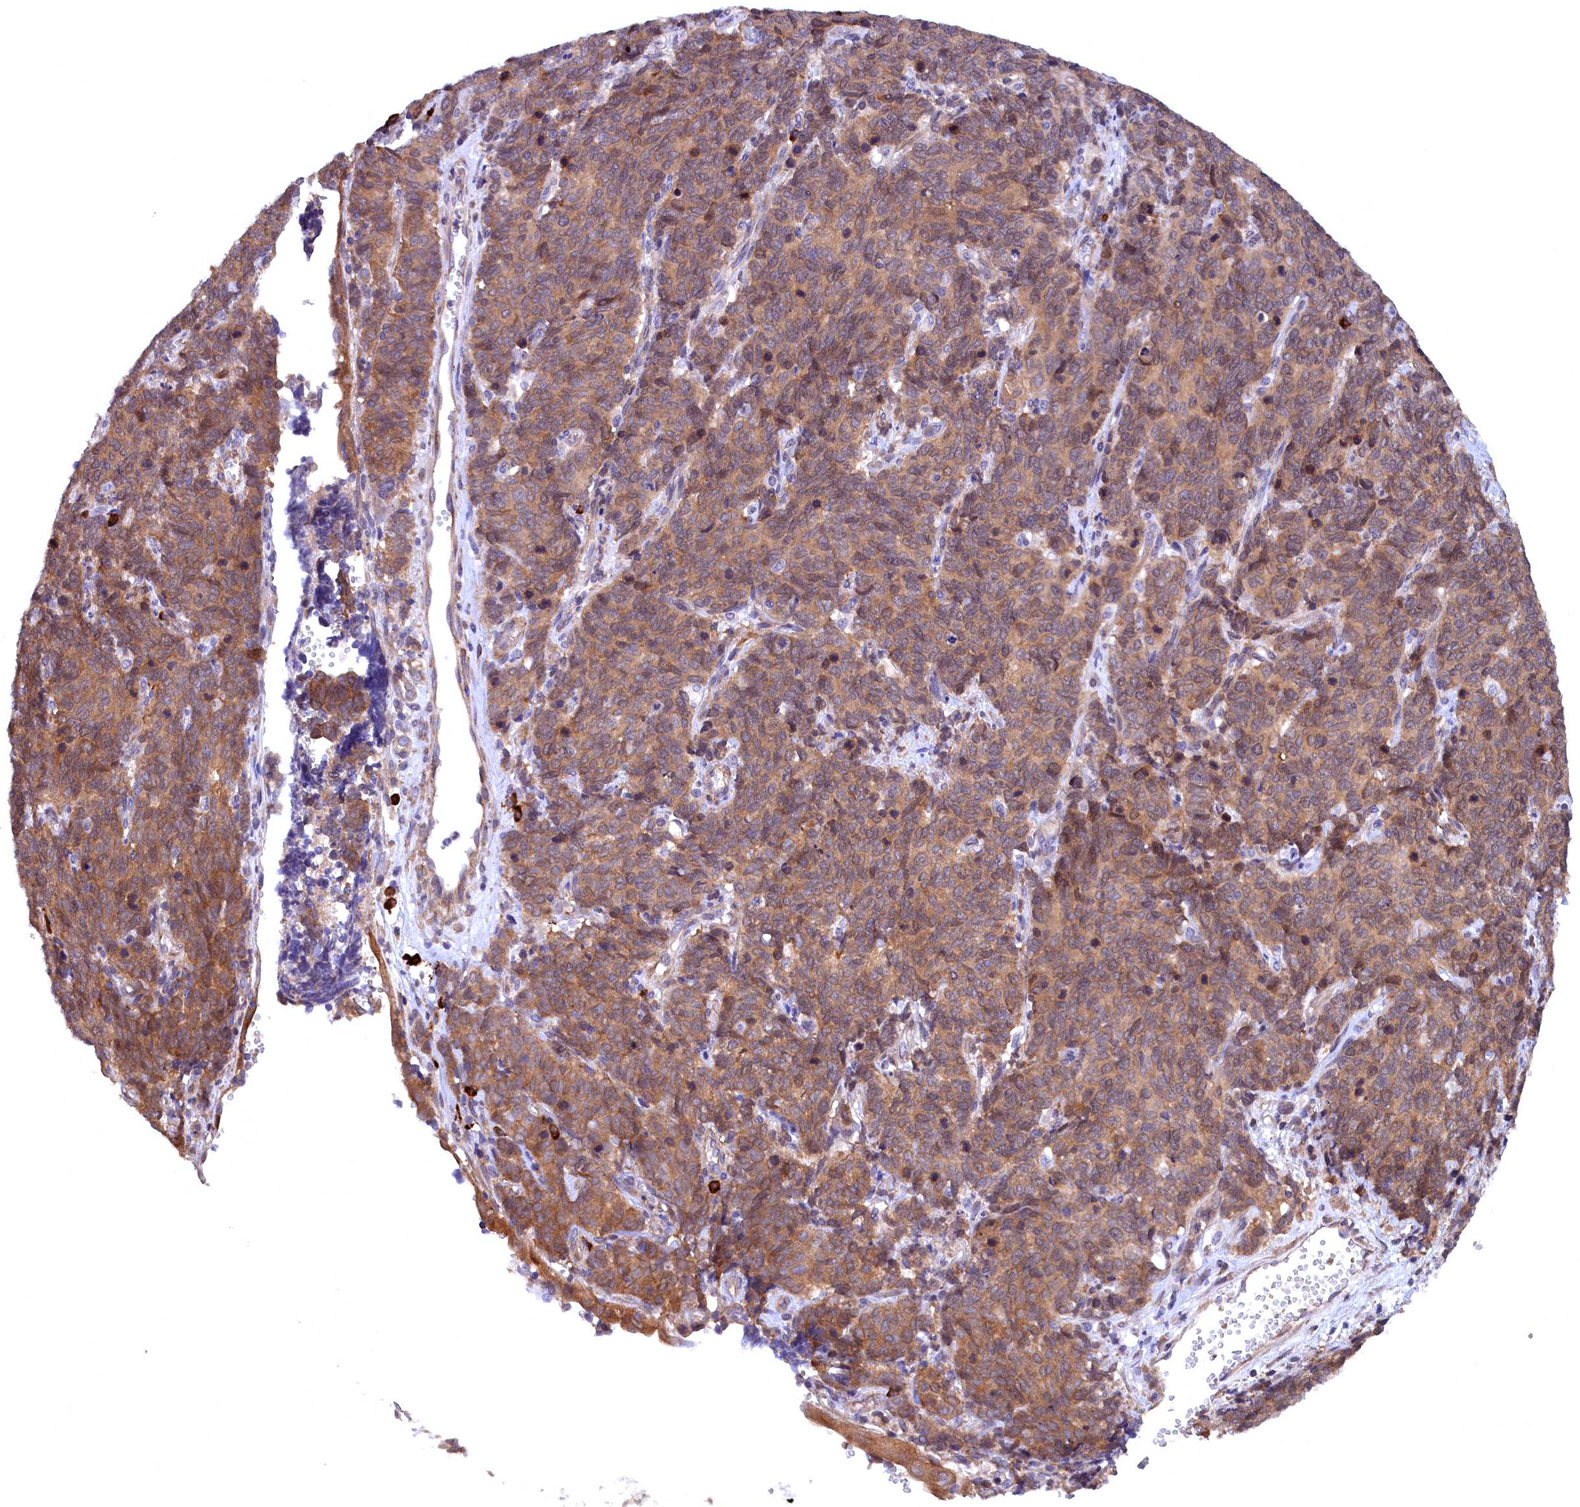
{"staining": {"intensity": "moderate", "quantity": ">75%", "location": "cytoplasmic/membranous"}, "tissue": "cervical cancer", "cell_type": "Tumor cells", "image_type": "cancer", "snomed": [{"axis": "morphology", "description": "Squamous cell carcinoma, NOS"}, {"axis": "topography", "description": "Cervix"}], "caption": "This is a photomicrograph of immunohistochemistry staining of cervical squamous cell carcinoma, which shows moderate staining in the cytoplasmic/membranous of tumor cells.", "gene": "JPT2", "patient": {"sex": "female", "age": 60}}